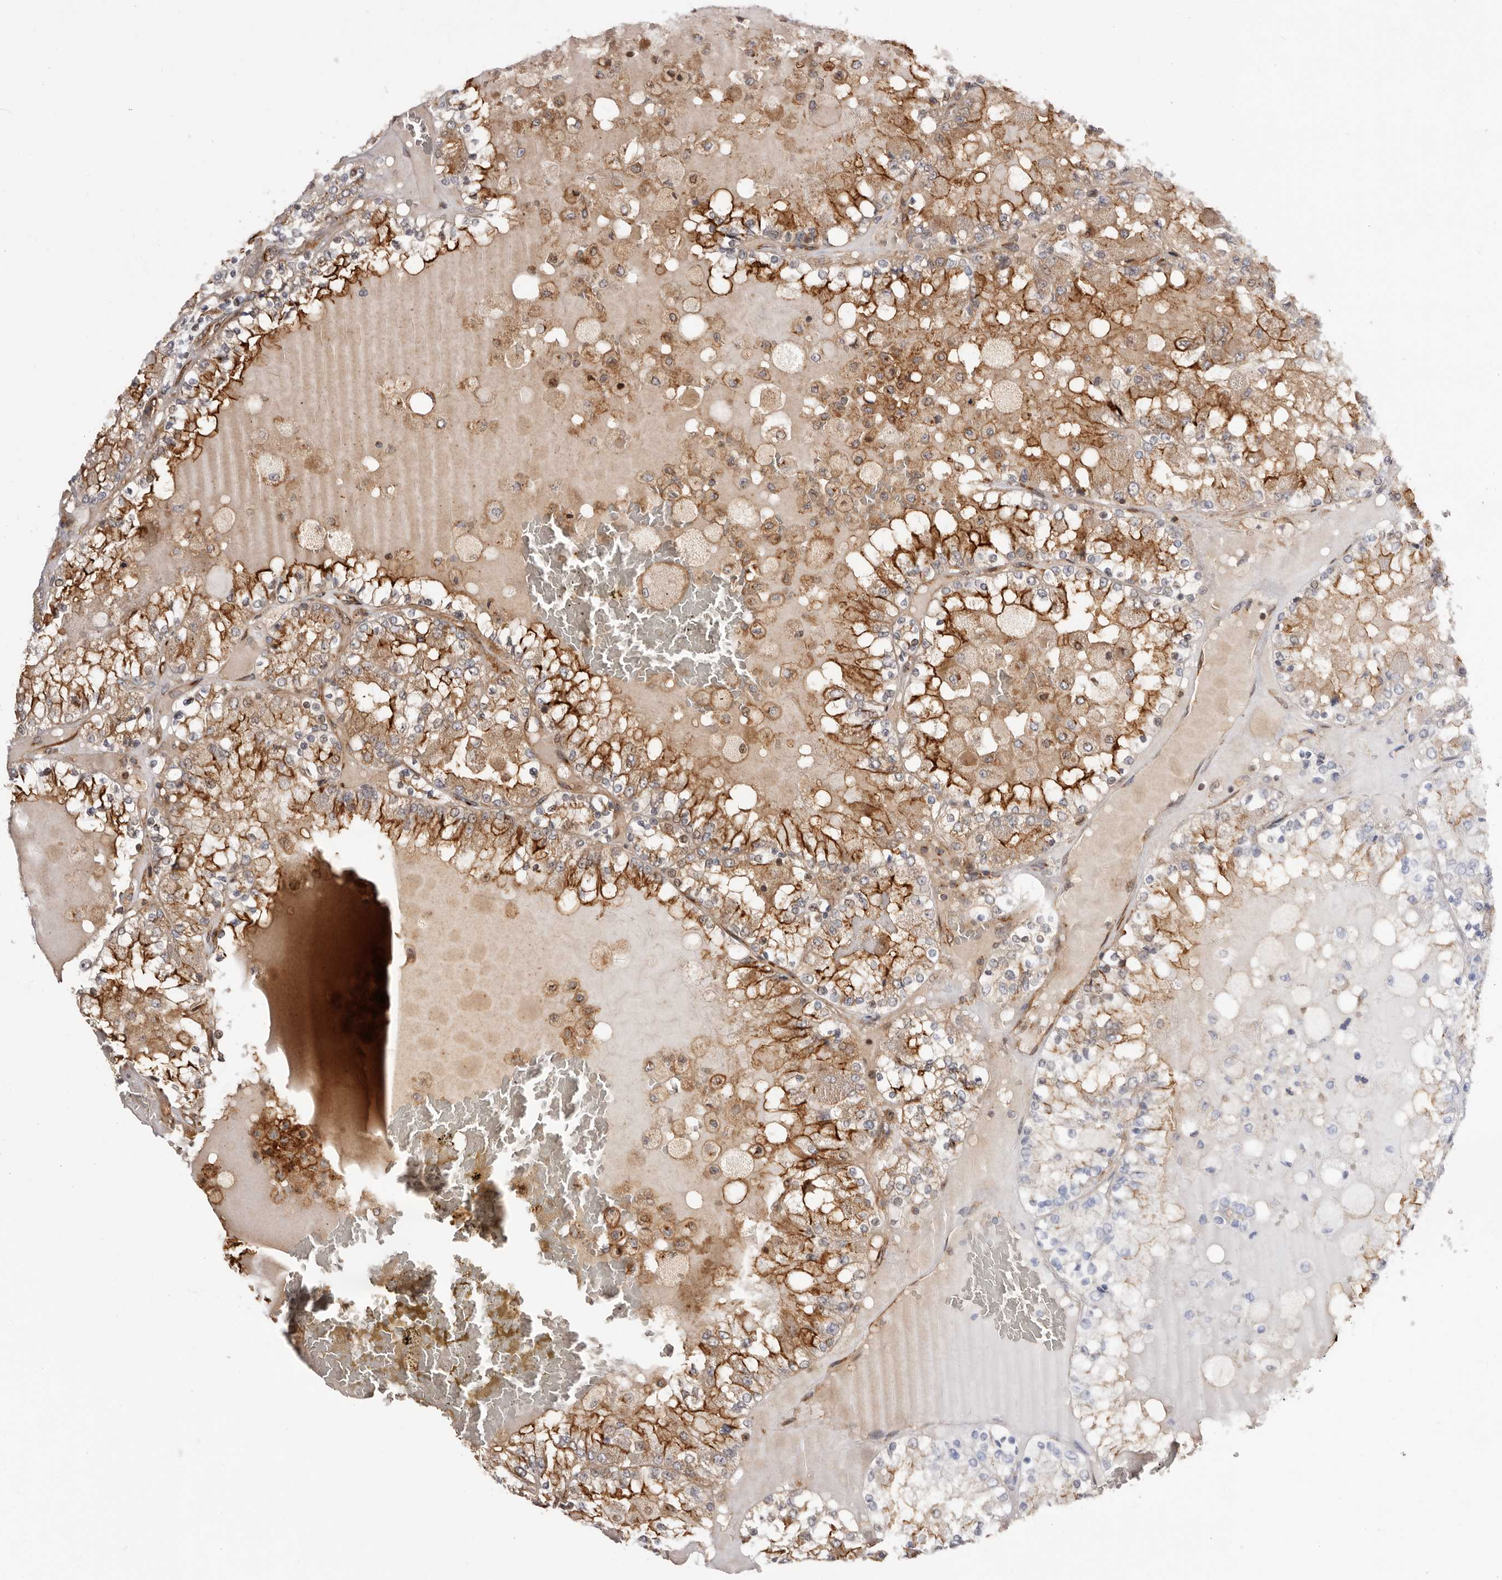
{"staining": {"intensity": "strong", "quantity": "25%-75%", "location": "cytoplasmic/membranous"}, "tissue": "renal cancer", "cell_type": "Tumor cells", "image_type": "cancer", "snomed": [{"axis": "morphology", "description": "Adenocarcinoma, NOS"}, {"axis": "topography", "description": "Kidney"}], "caption": "High-magnification brightfield microscopy of adenocarcinoma (renal) stained with DAB (brown) and counterstained with hematoxylin (blue). tumor cells exhibit strong cytoplasmic/membranous staining is identified in about25%-75% of cells.", "gene": "GPR27", "patient": {"sex": "female", "age": 56}}